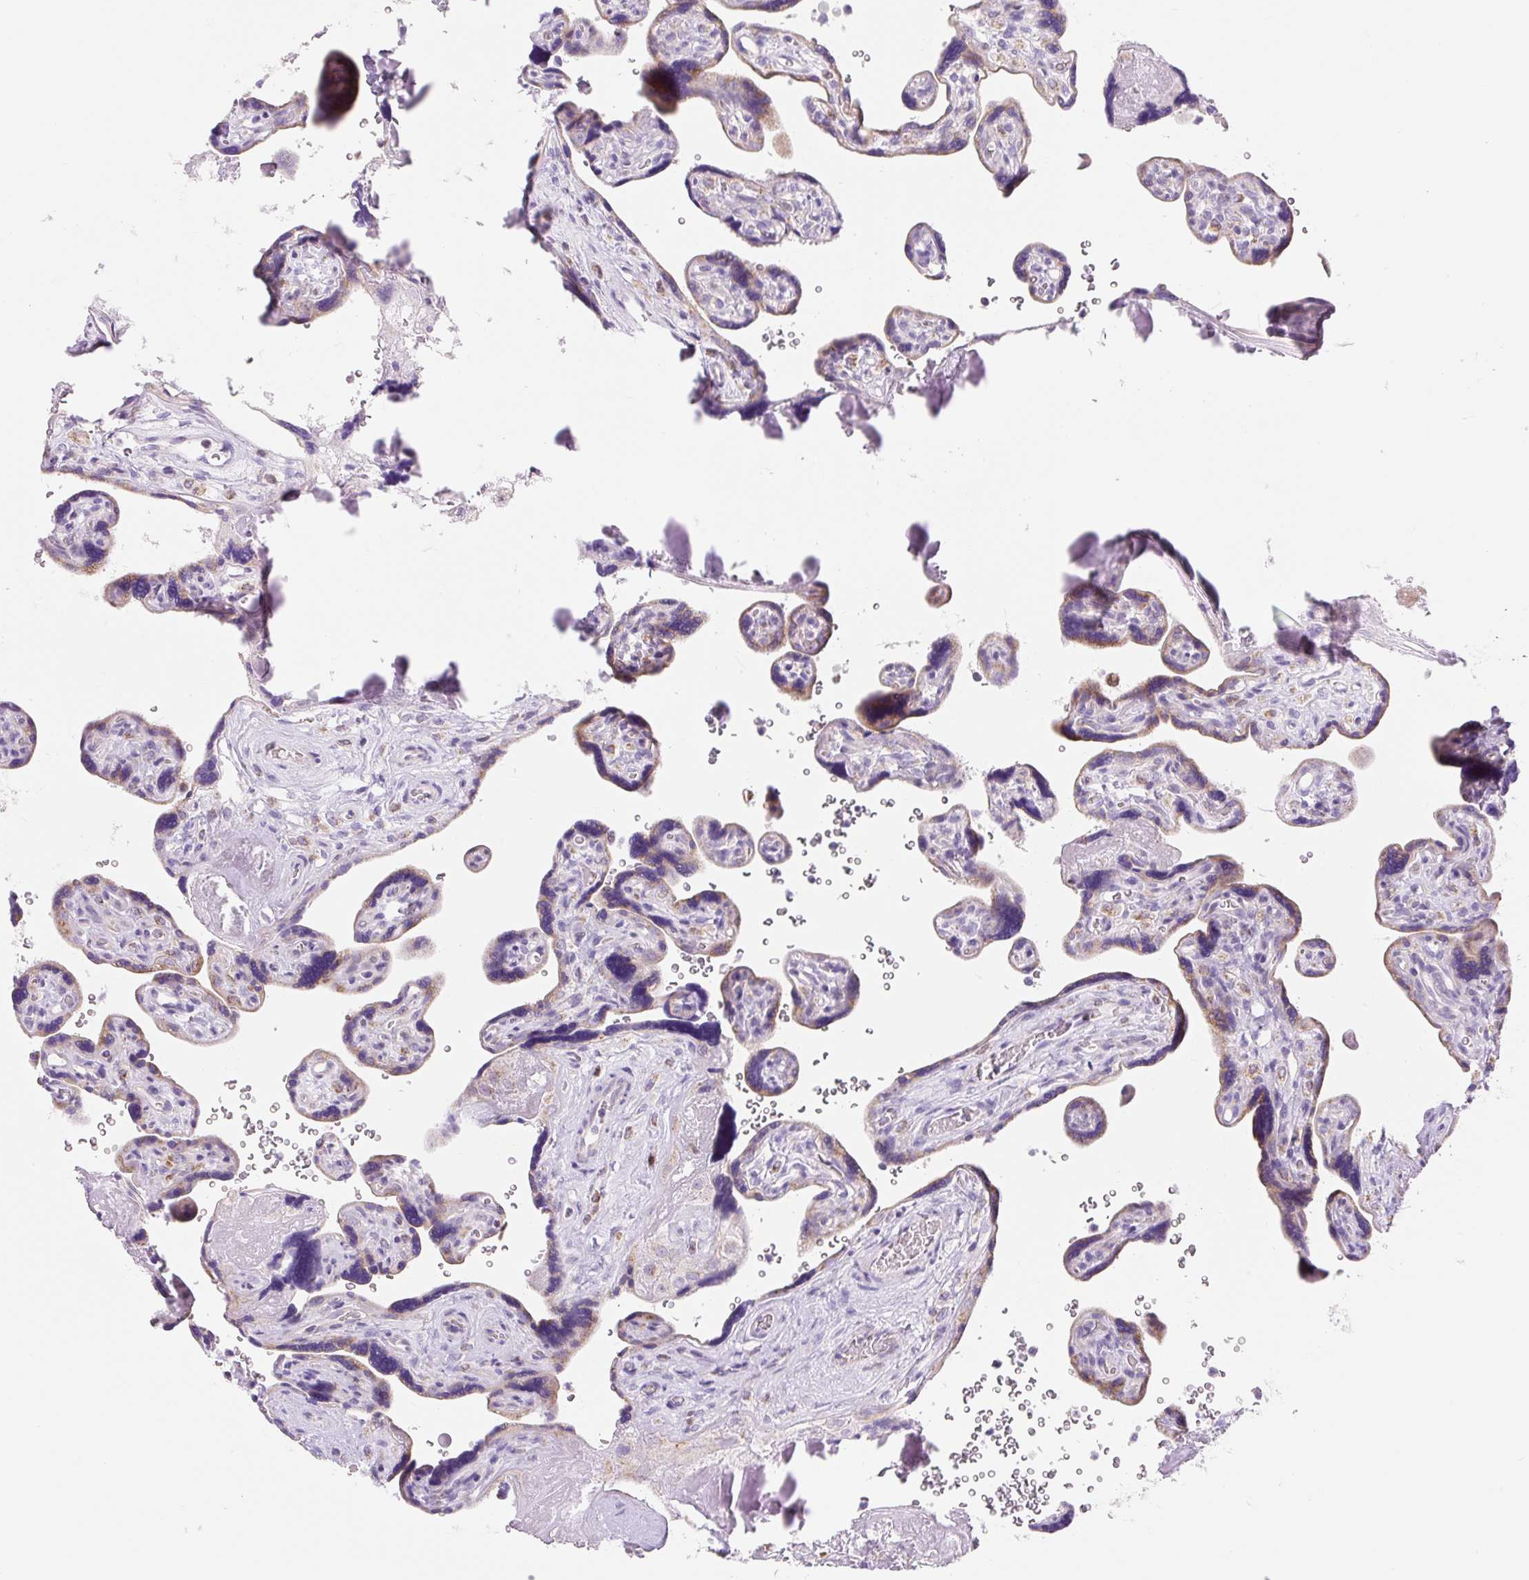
{"staining": {"intensity": "weak", "quantity": "<25%", "location": "cytoplasmic/membranous"}, "tissue": "placenta", "cell_type": "Trophoblastic cells", "image_type": "normal", "snomed": [{"axis": "morphology", "description": "Normal tissue, NOS"}, {"axis": "topography", "description": "Placenta"}], "caption": "Immunohistochemical staining of unremarkable placenta shows no significant positivity in trophoblastic cells. (IHC, brightfield microscopy, high magnification).", "gene": "FOCAD", "patient": {"sex": "female", "age": 39}}